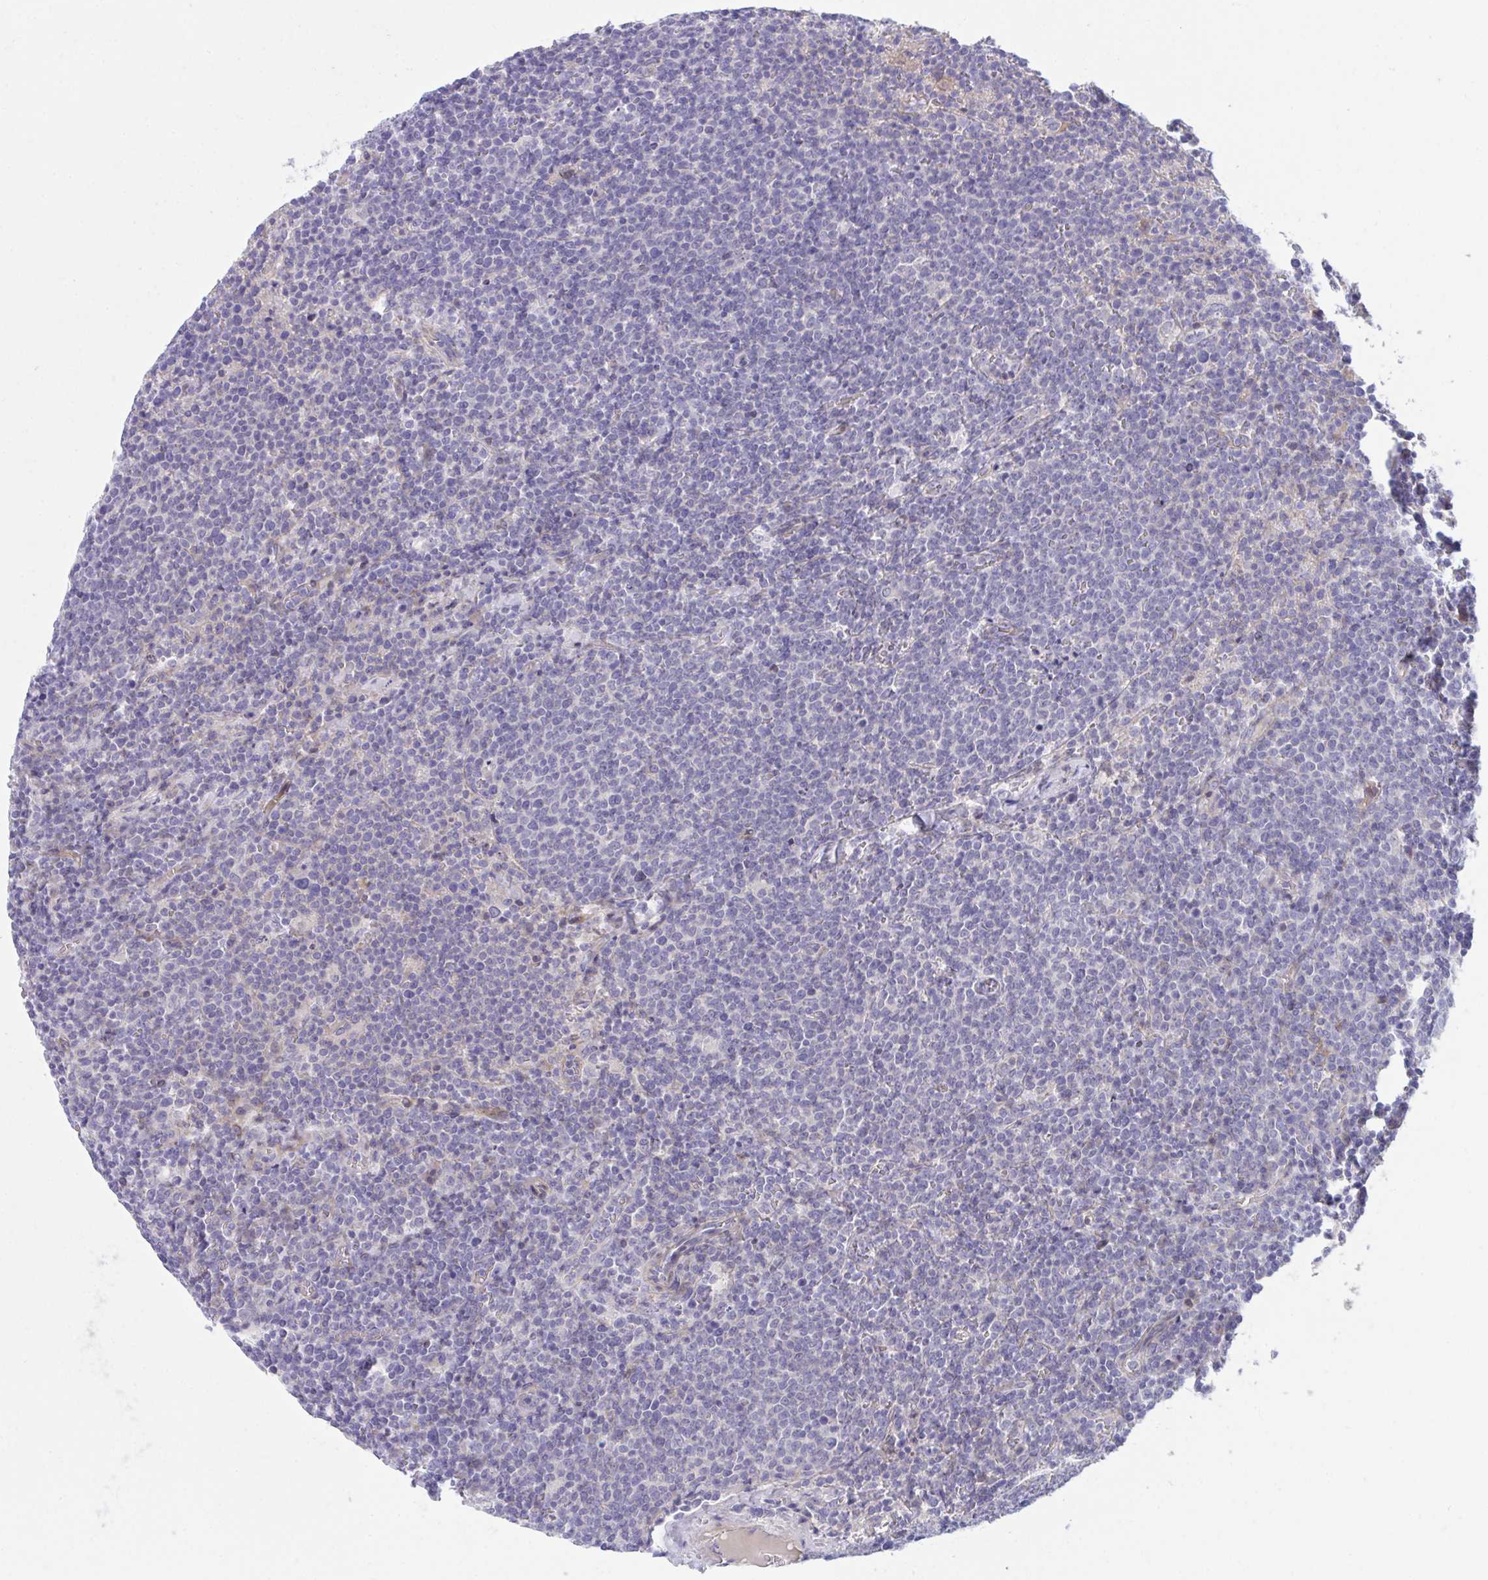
{"staining": {"intensity": "negative", "quantity": "none", "location": "none"}, "tissue": "lymphoma", "cell_type": "Tumor cells", "image_type": "cancer", "snomed": [{"axis": "morphology", "description": "Malignant lymphoma, non-Hodgkin's type, High grade"}, {"axis": "topography", "description": "Lymph node"}], "caption": "High magnification brightfield microscopy of high-grade malignant lymphoma, non-Hodgkin's type stained with DAB (3,3'-diaminobenzidine) (brown) and counterstained with hematoxylin (blue): tumor cells show no significant staining.", "gene": "MED9", "patient": {"sex": "male", "age": 61}}